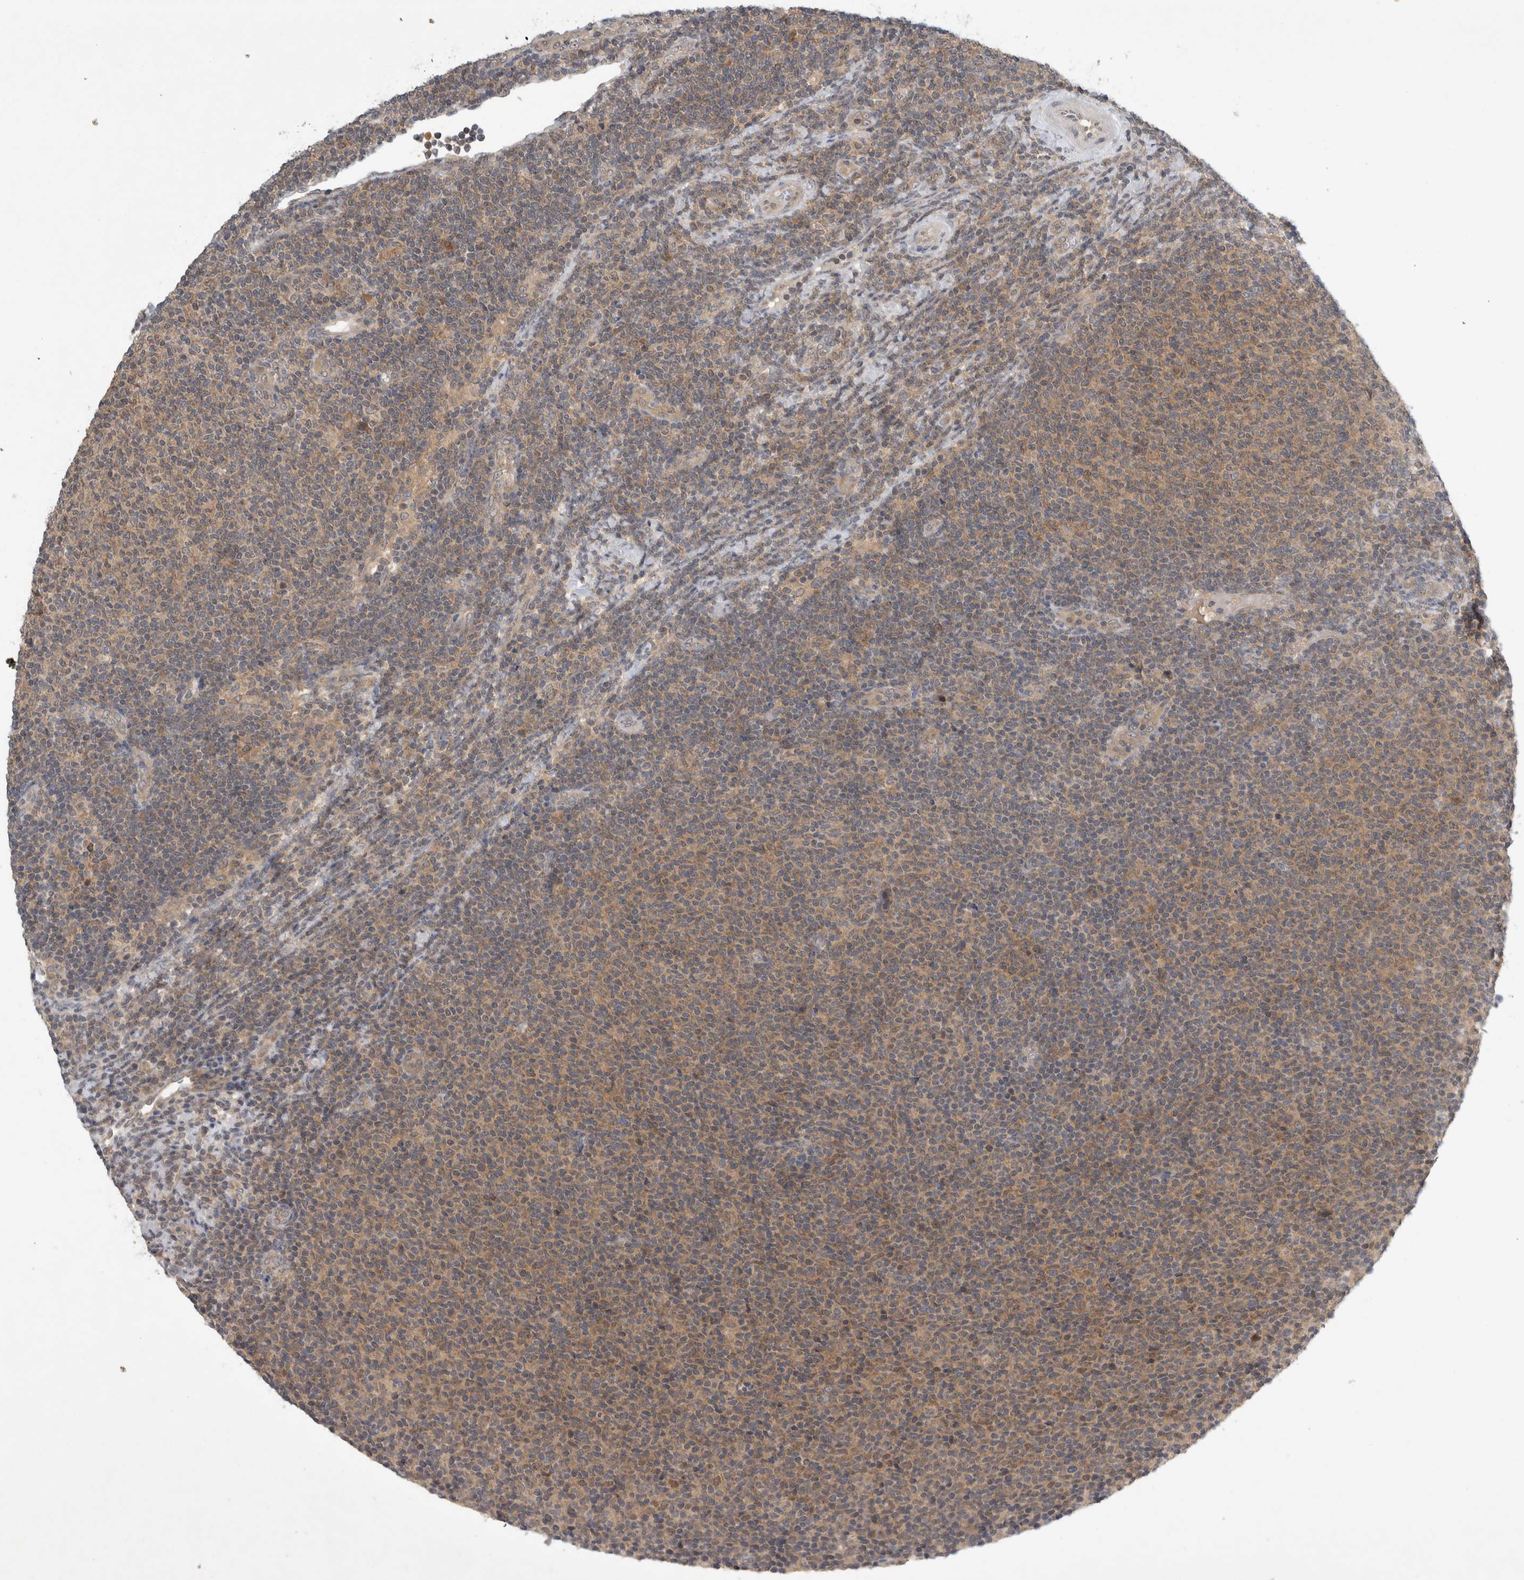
{"staining": {"intensity": "weak", "quantity": ">75%", "location": "cytoplasmic/membranous"}, "tissue": "lymphoma", "cell_type": "Tumor cells", "image_type": "cancer", "snomed": [{"axis": "morphology", "description": "Malignant lymphoma, non-Hodgkin's type, Low grade"}, {"axis": "topography", "description": "Lymph node"}], "caption": "Immunohistochemical staining of human malignant lymphoma, non-Hodgkin's type (low-grade) shows low levels of weak cytoplasmic/membranous protein expression in approximately >75% of tumor cells.", "gene": "AASDHPPT", "patient": {"sex": "male", "age": 66}}